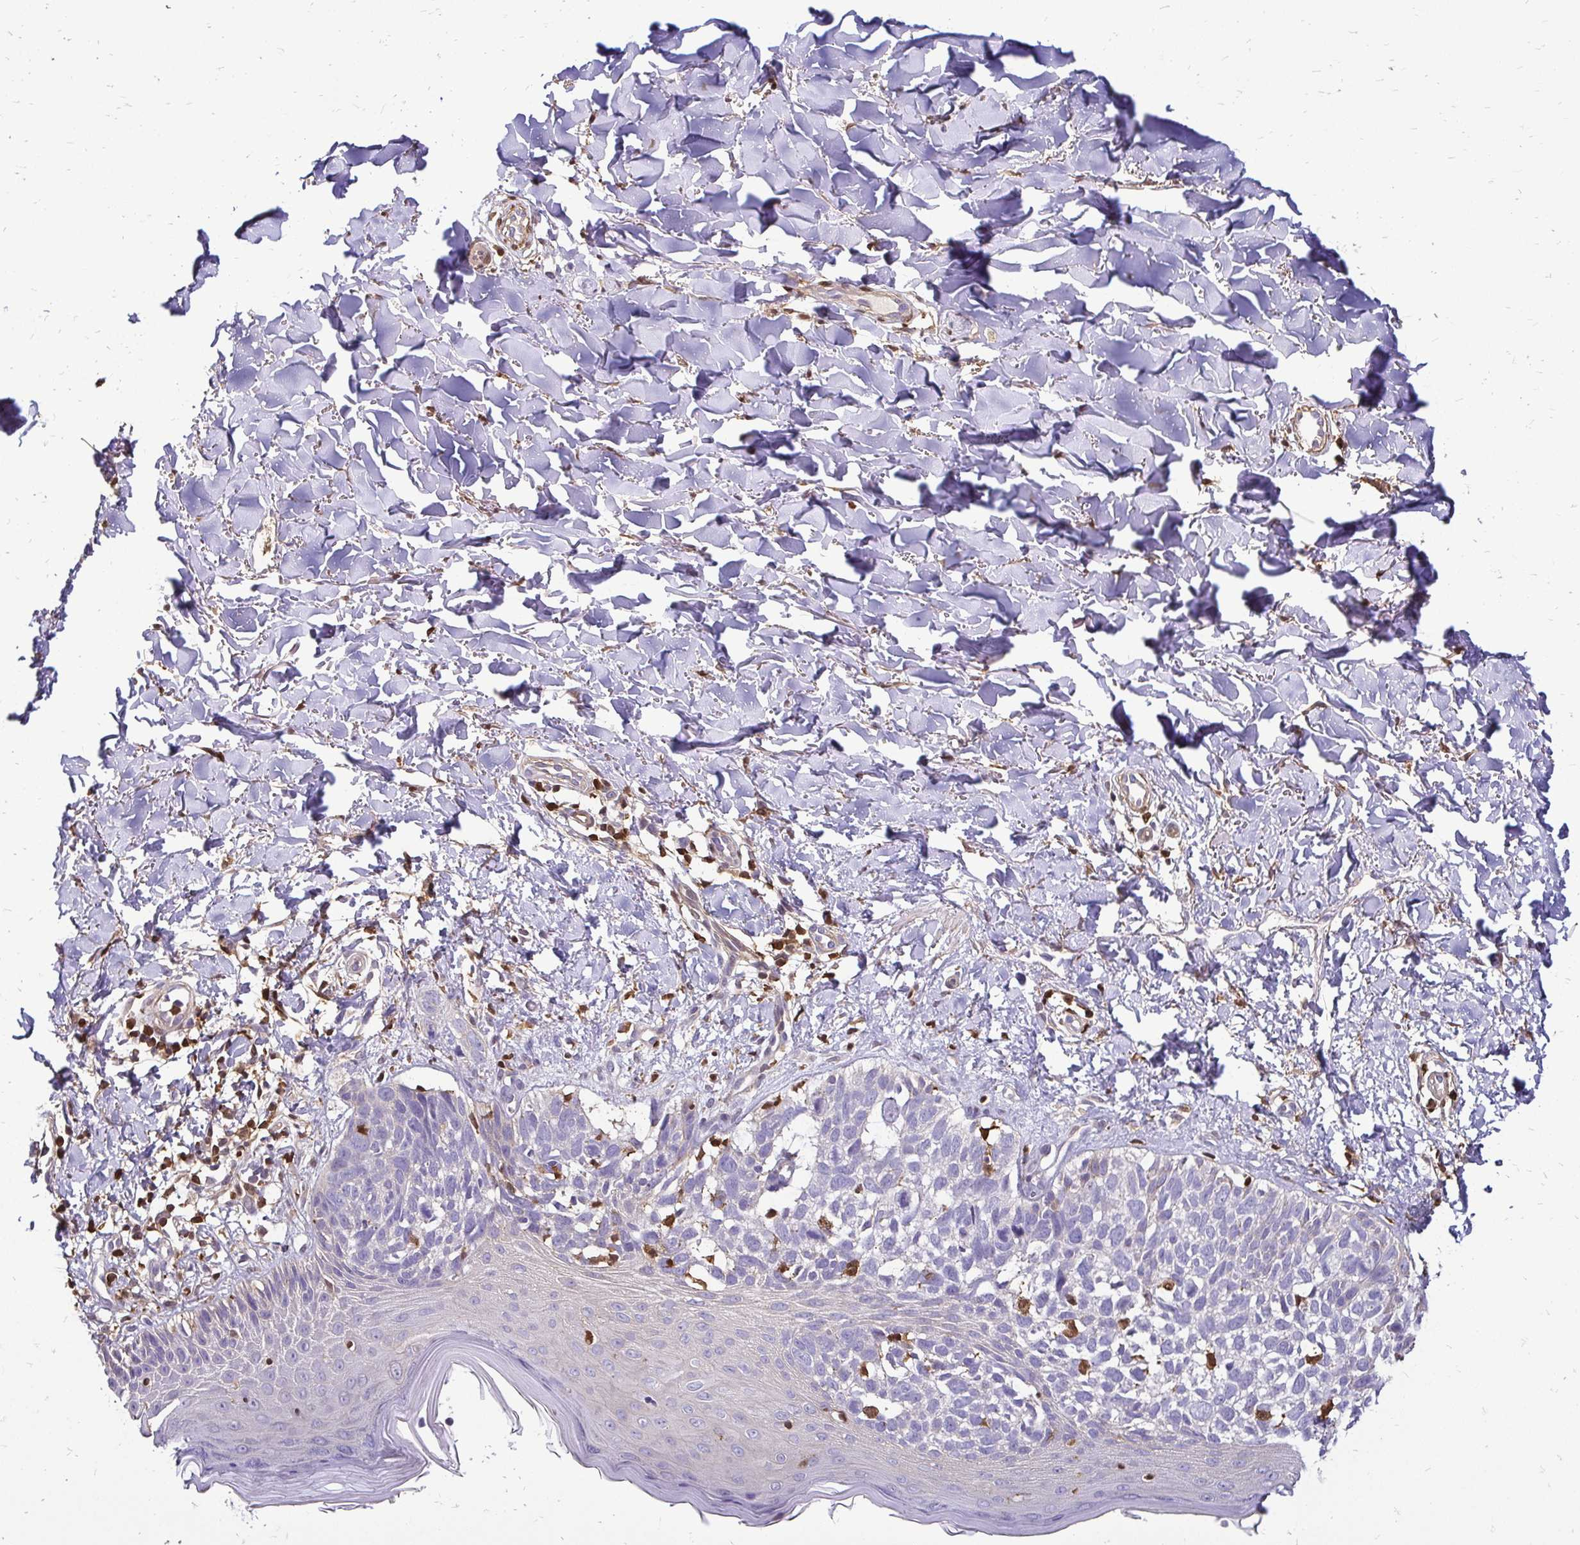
{"staining": {"intensity": "negative", "quantity": "none", "location": "none"}, "tissue": "skin cancer", "cell_type": "Tumor cells", "image_type": "cancer", "snomed": [{"axis": "morphology", "description": "Basal cell carcinoma"}, {"axis": "topography", "description": "Skin"}], "caption": "Tumor cells are negative for protein expression in human skin basal cell carcinoma.", "gene": "ZFP1", "patient": {"sex": "female", "age": 45}}